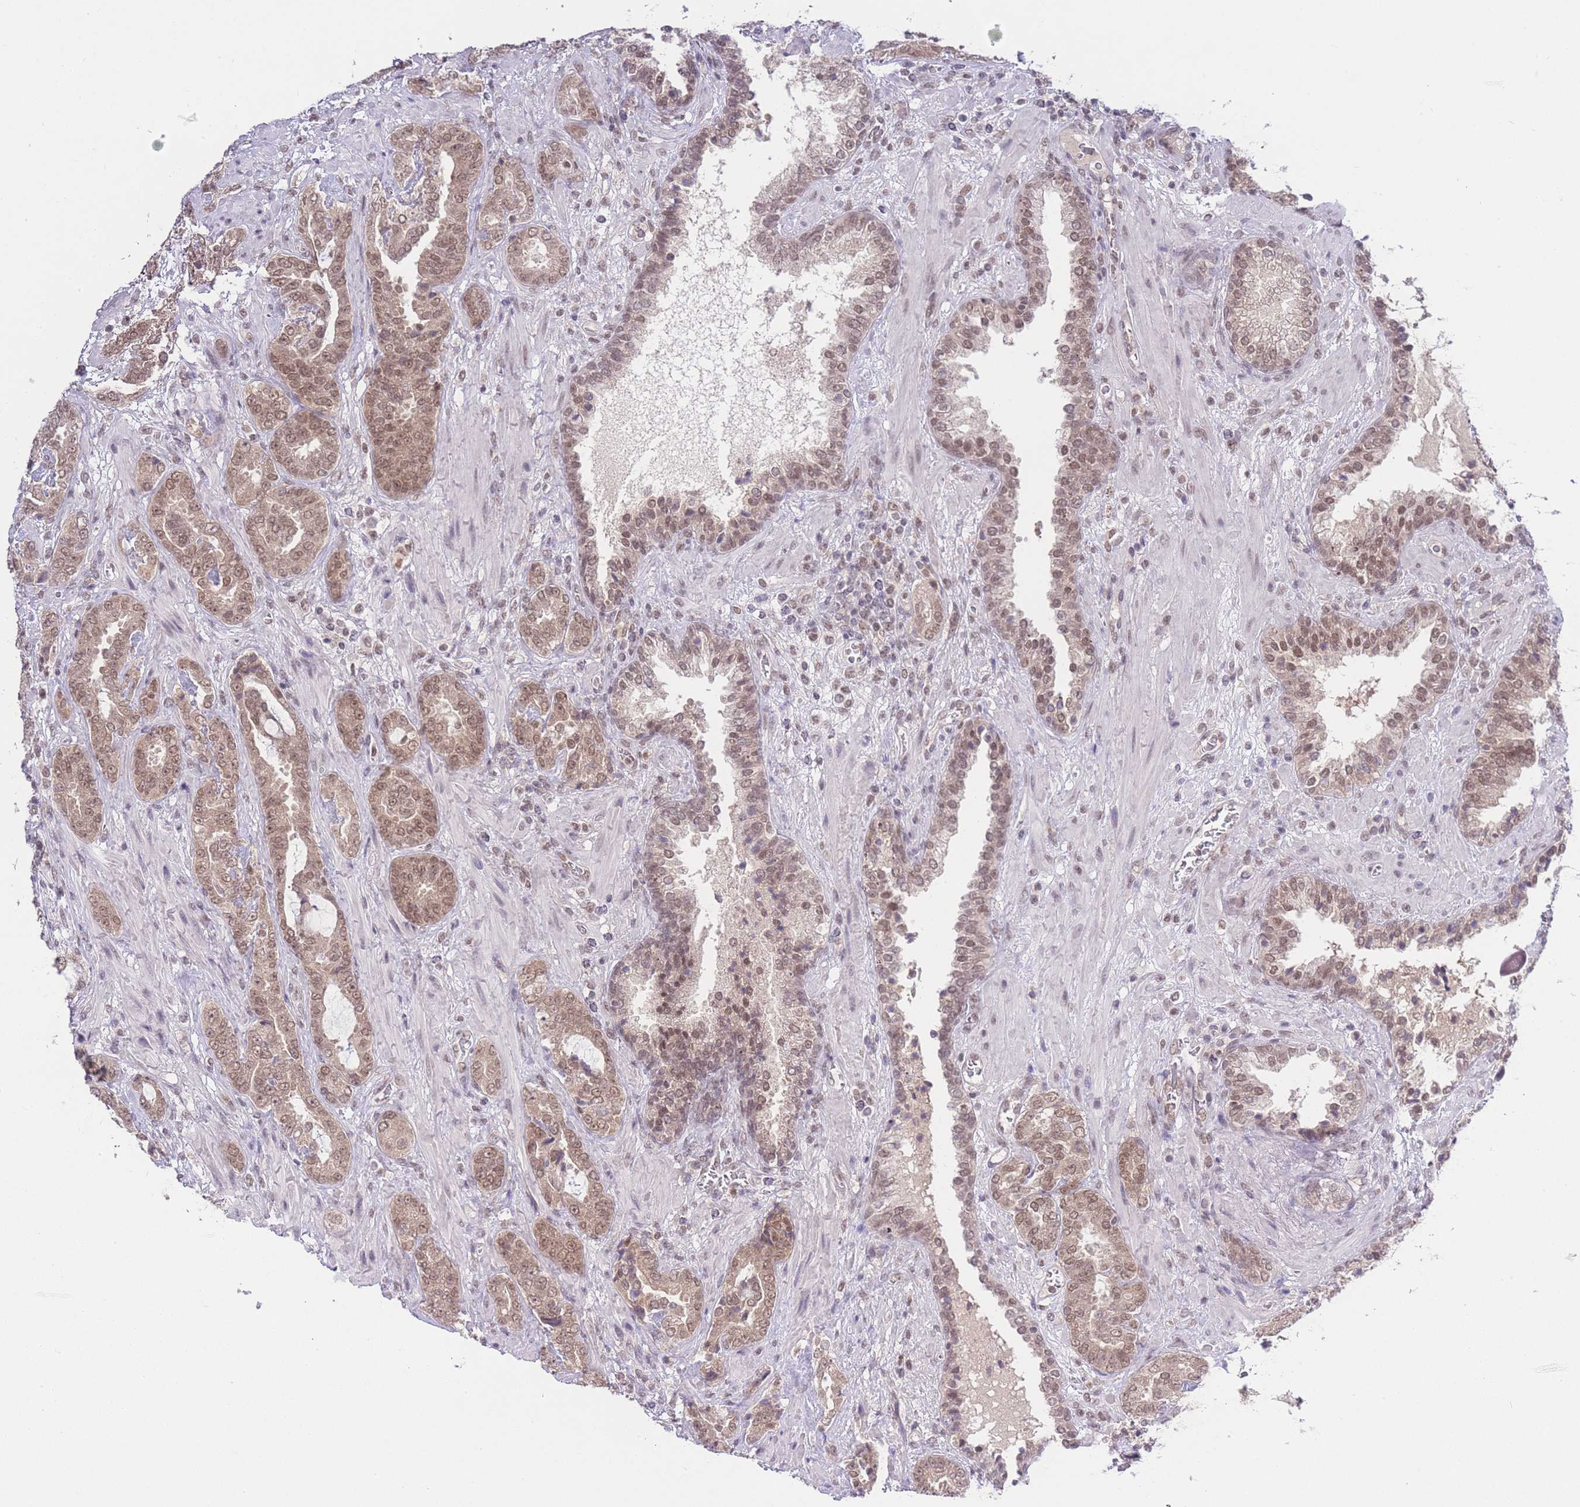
{"staining": {"intensity": "moderate", "quantity": ">75%", "location": "nuclear"}, "tissue": "prostate cancer", "cell_type": "Tumor cells", "image_type": "cancer", "snomed": [{"axis": "morphology", "description": "Adenocarcinoma, High grade"}, {"axis": "topography", "description": "Prostate"}], "caption": "Prostate cancer (high-grade adenocarcinoma) stained with DAB (3,3'-diaminobenzidine) immunohistochemistry (IHC) exhibits medium levels of moderate nuclear positivity in about >75% of tumor cells.", "gene": "TMED3", "patient": {"sex": "male", "age": 71}}